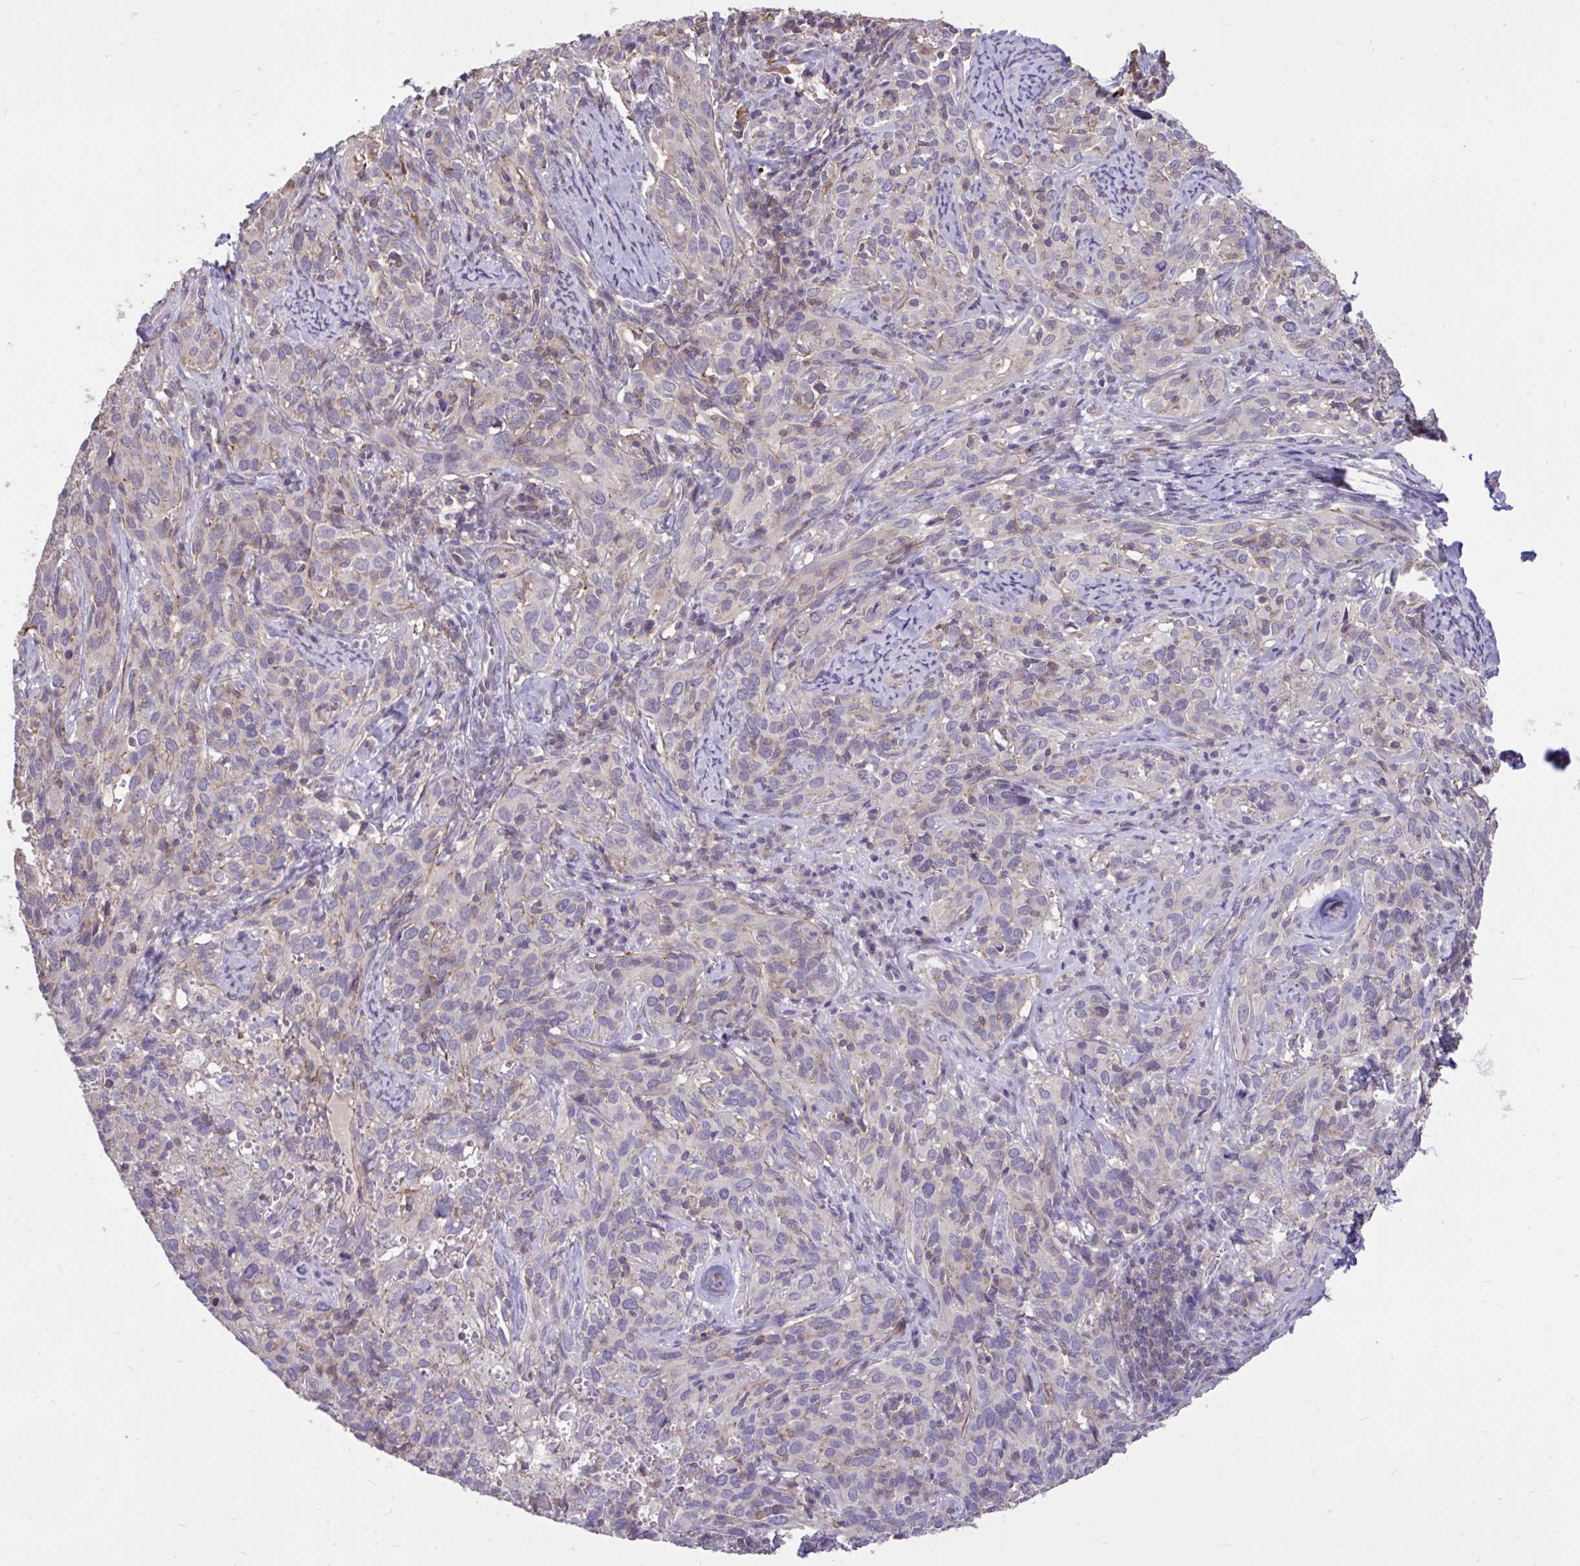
{"staining": {"intensity": "weak", "quantity": "<25%", "location": "cytoplasmic/membranous"}, "tissue": "cervical cancer", "cell_type": "Tumor cells", "image_type": "cancer", "snomed": [{"axis": "morphology", "description": "Squamous cell carcinoma, NOS"}, {"axis": "topography", "description": "Cervix"}], "caption": "Tumor cells show no significant protein staining in cervical cancer. (Stains: DAB (3,3'-diaminobenzidine) IHC with hematoxylin counter stain, Microscopy: brightfield microscopy at high magnification).", "gene": "IGFL2", "patient": {"sex": "female", "age": 51}}